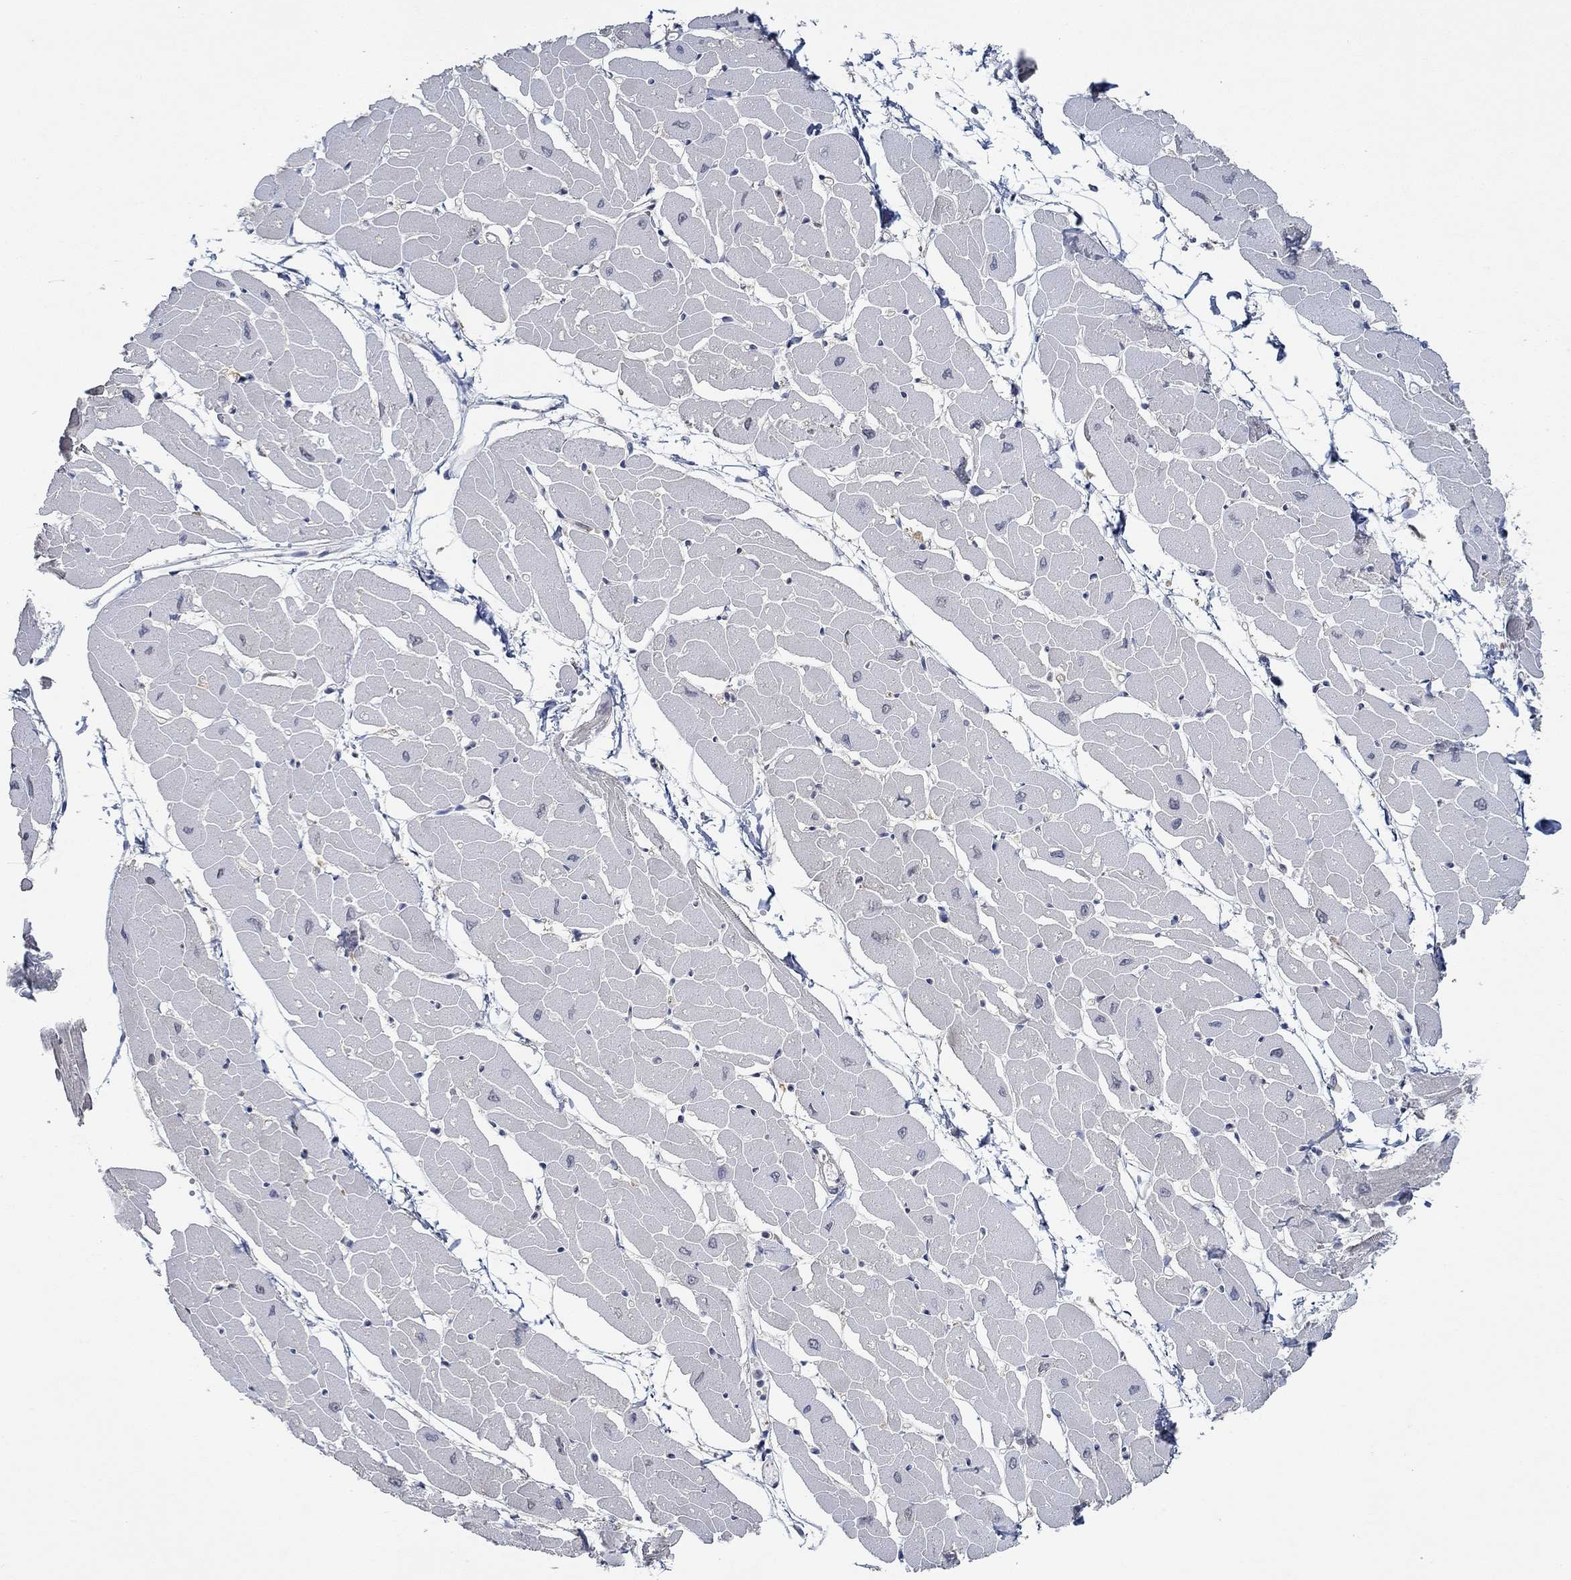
{"staining": {"intensity": "negative", "quantity": "none", "location": "none"}, "tissue": "heart muscle", "cell_type": "Cardiomyocytes", "image_type": "normal", "snomed": [{"axis": "morphology", "description": "Normal tissue, NOS"}, {"axis": "topography", "description": "Heart"}], "caption": "A photomicrograph of heart muscle stained for a protein exhibits no brown staining in cardiomyocytes. (DAB (3,3'-diaminobenzidine) immunohistochemistry with hematoxylin counter stain).", "gene": "MTHFR", "patient": {"sex": "male", "age": 57}}